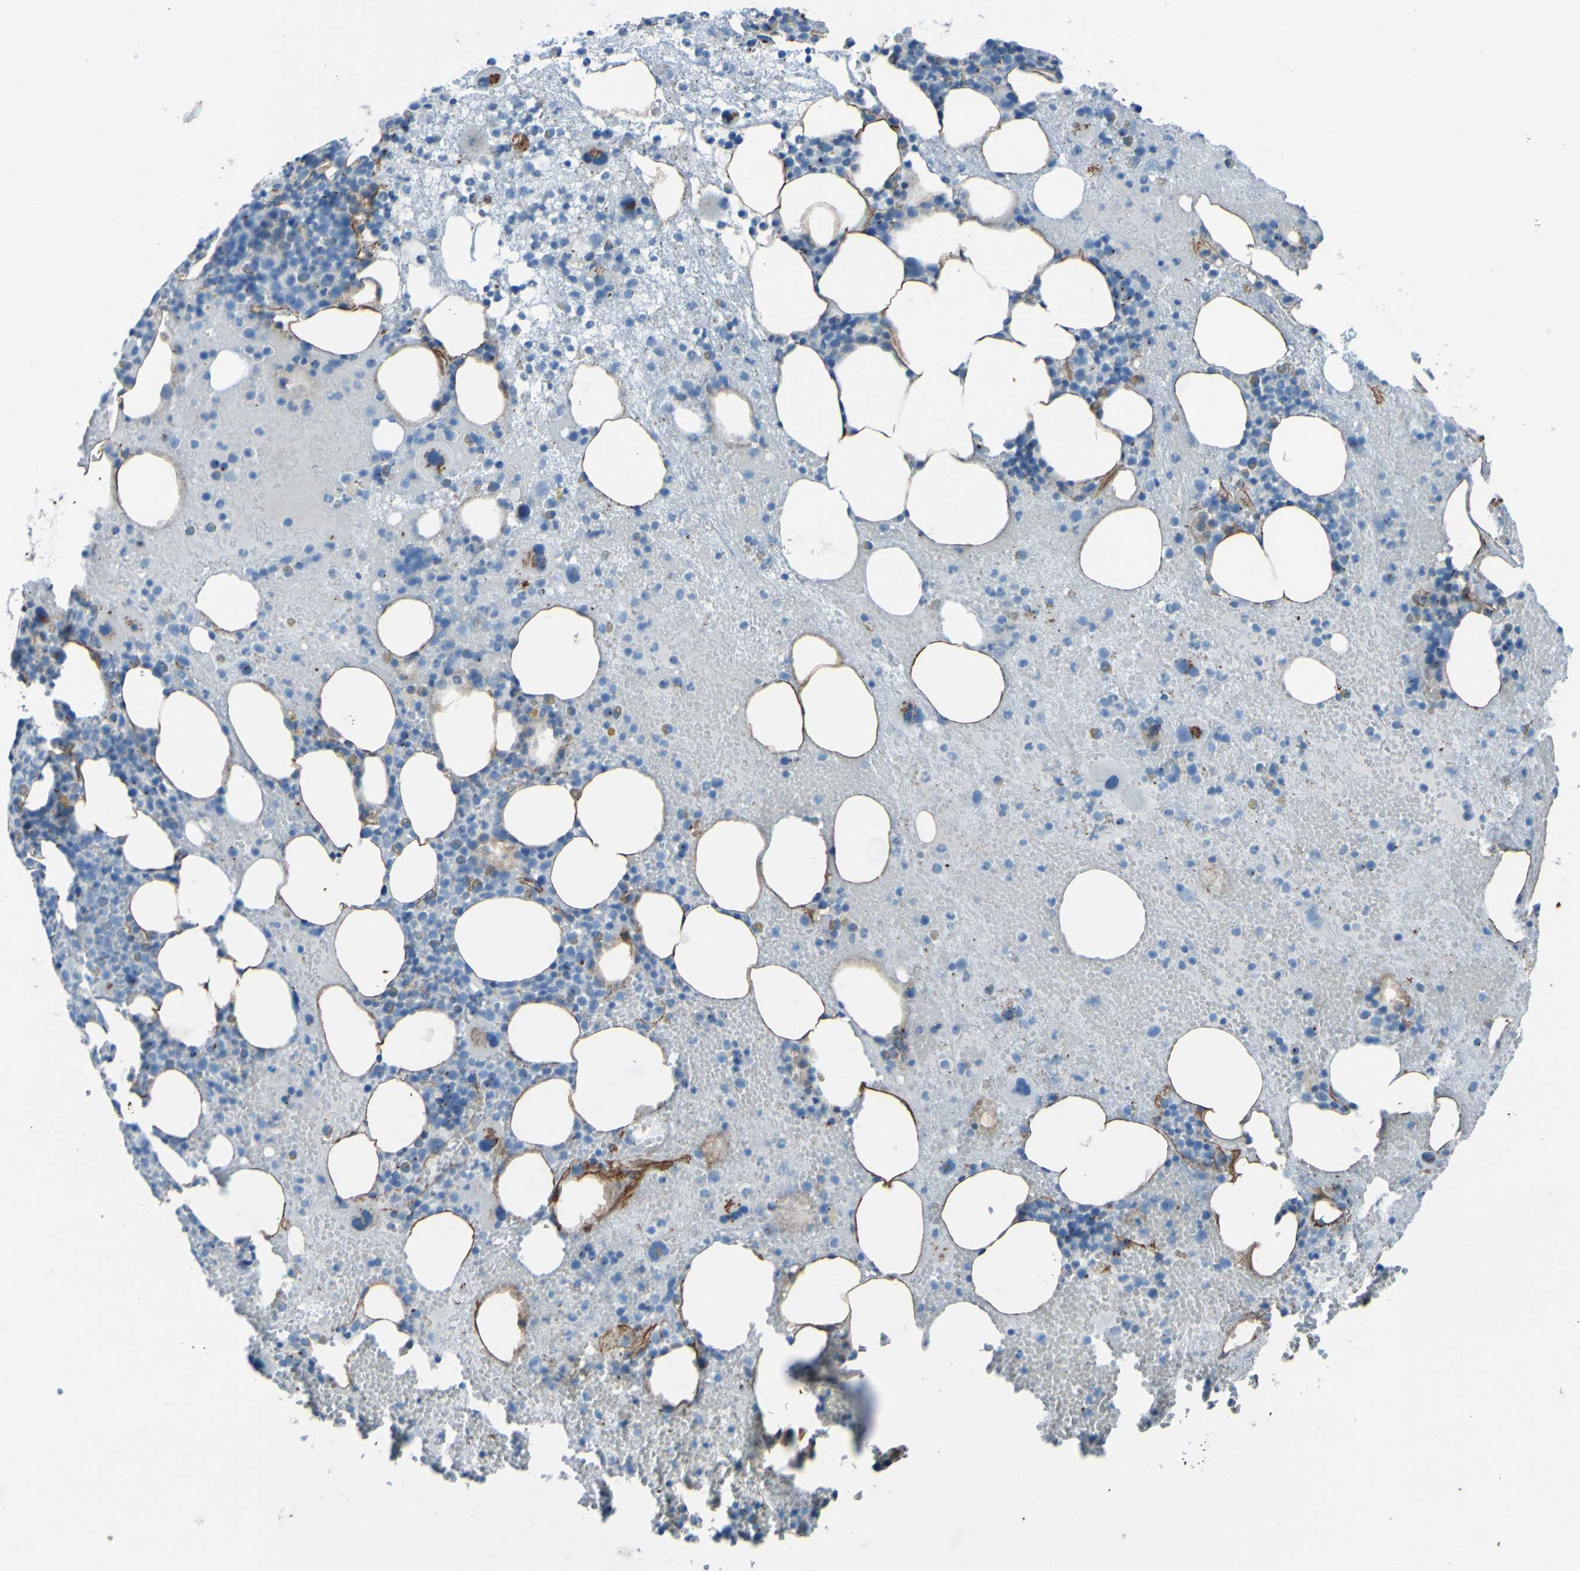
{"staining": {"intensity": "negative", "quantity": "none", "location": "none"}, "tissue": "bone marrow", "cell_type": "Hematopoietic cells", "image_type": "normal", "snomed": [{"axis": "morphology", "description": "Normal tissue, NOS"}, {"axis": "morphology", "description": "Inflammation, NOS"}, {"axis": "topography", "description": "Bone marrow"}], "caption": "A high-resolution photomicrograph shows IHC staining of benign bone marrow, which displays no significant expression in hematopoietic cells.", "gene": "COL4A2", "patient": {"sex": "male", "age": 43}}